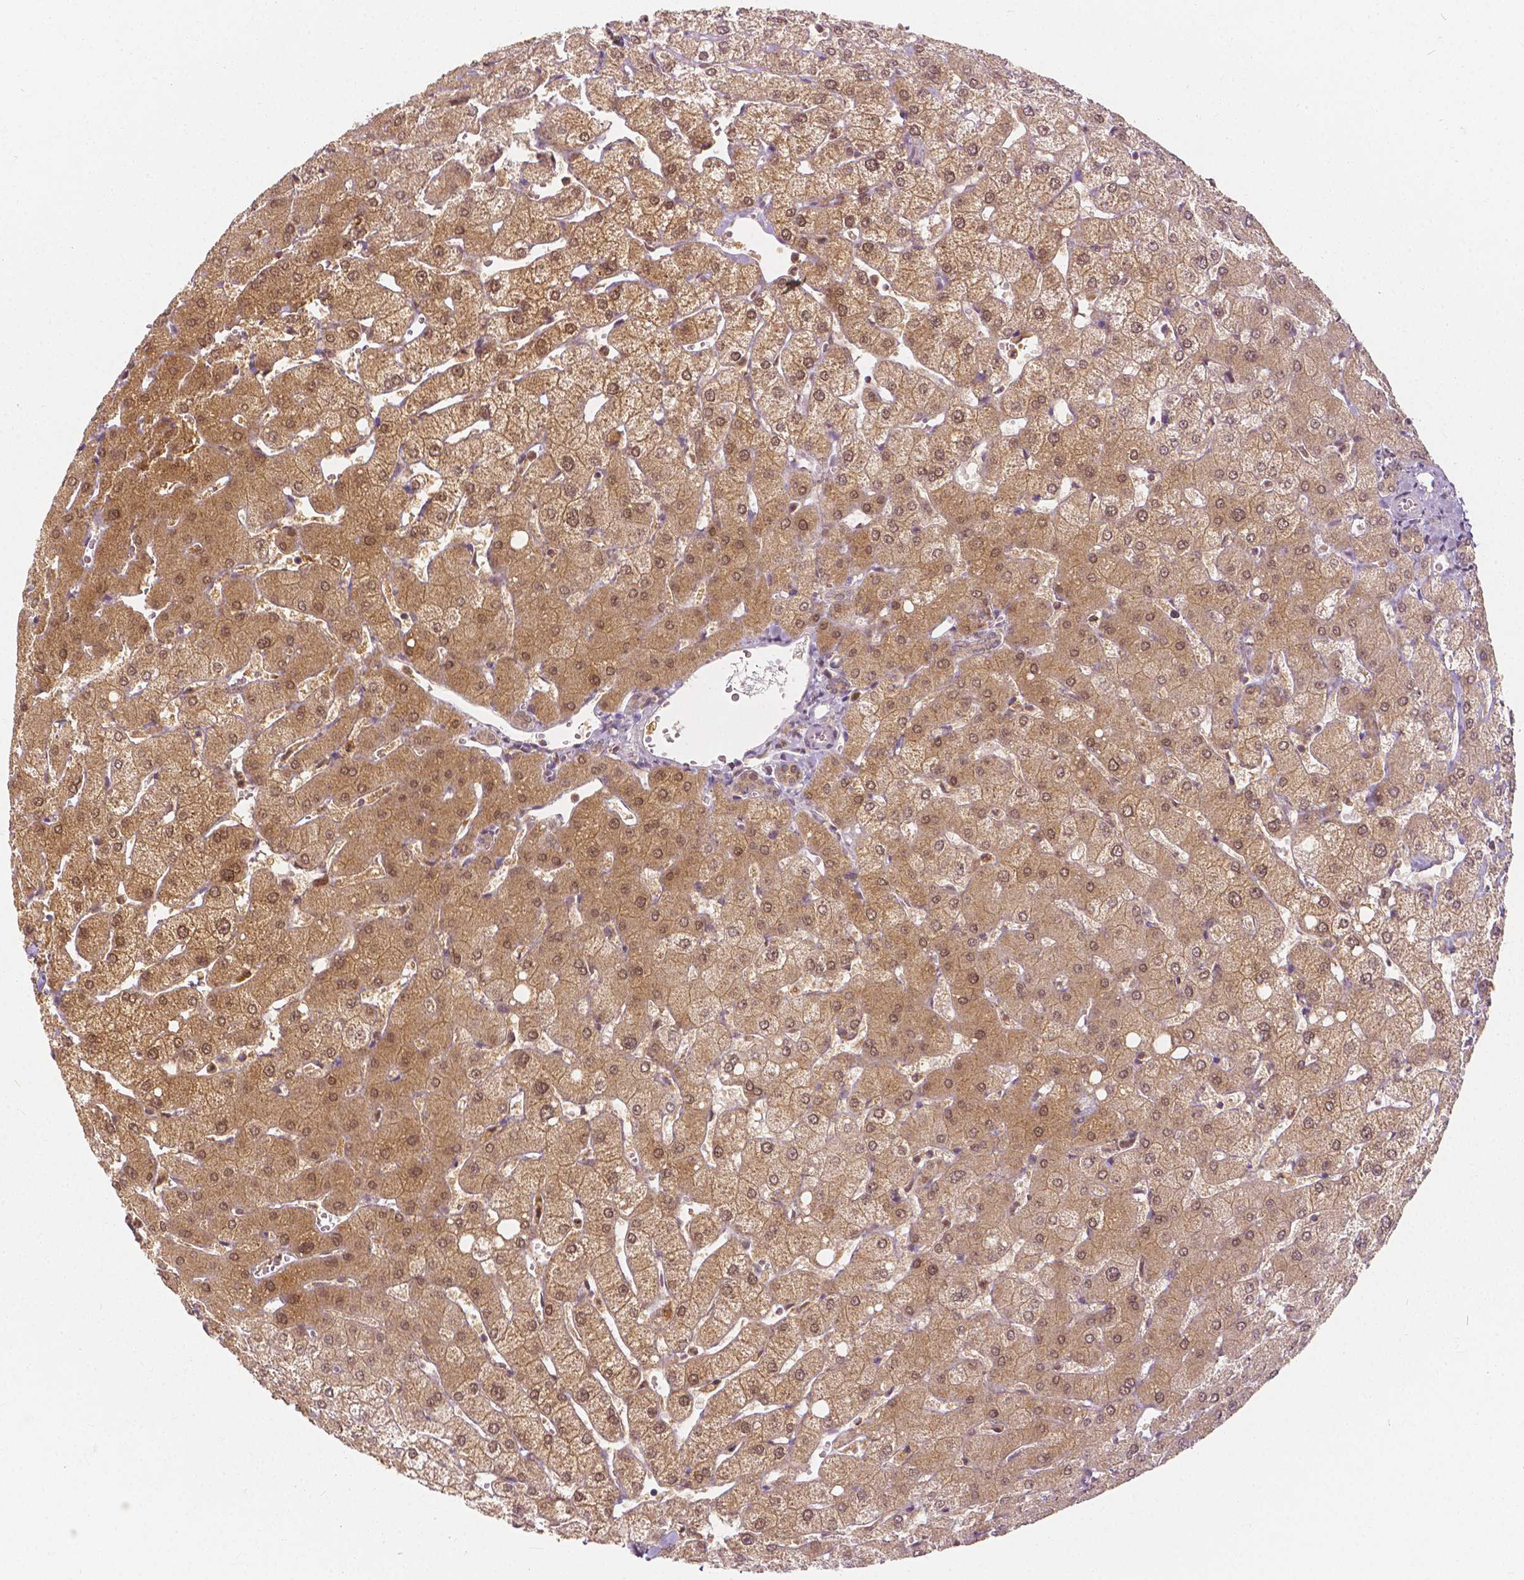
{"staining": {"intensity": "weak", "quantity": ">75%", "location": "cytoplasmic/membranous,nuclear"}, "tissue": "liver", "cell_type": "Cholangiocytes", "image_type": "normal", "snomed": [{"axis": "morphology", "description": "Normal tissue, NOS"}, {"axis": "topography", "description": "Liver"}], "caption": "A histopathology image of human liver stained for a protein displays weak cytoplasmic/membranous,nuclear brown staining in cholangiocytes.", "gene": "NAPRT", "patient": {"sex": "female", "age": 54}}